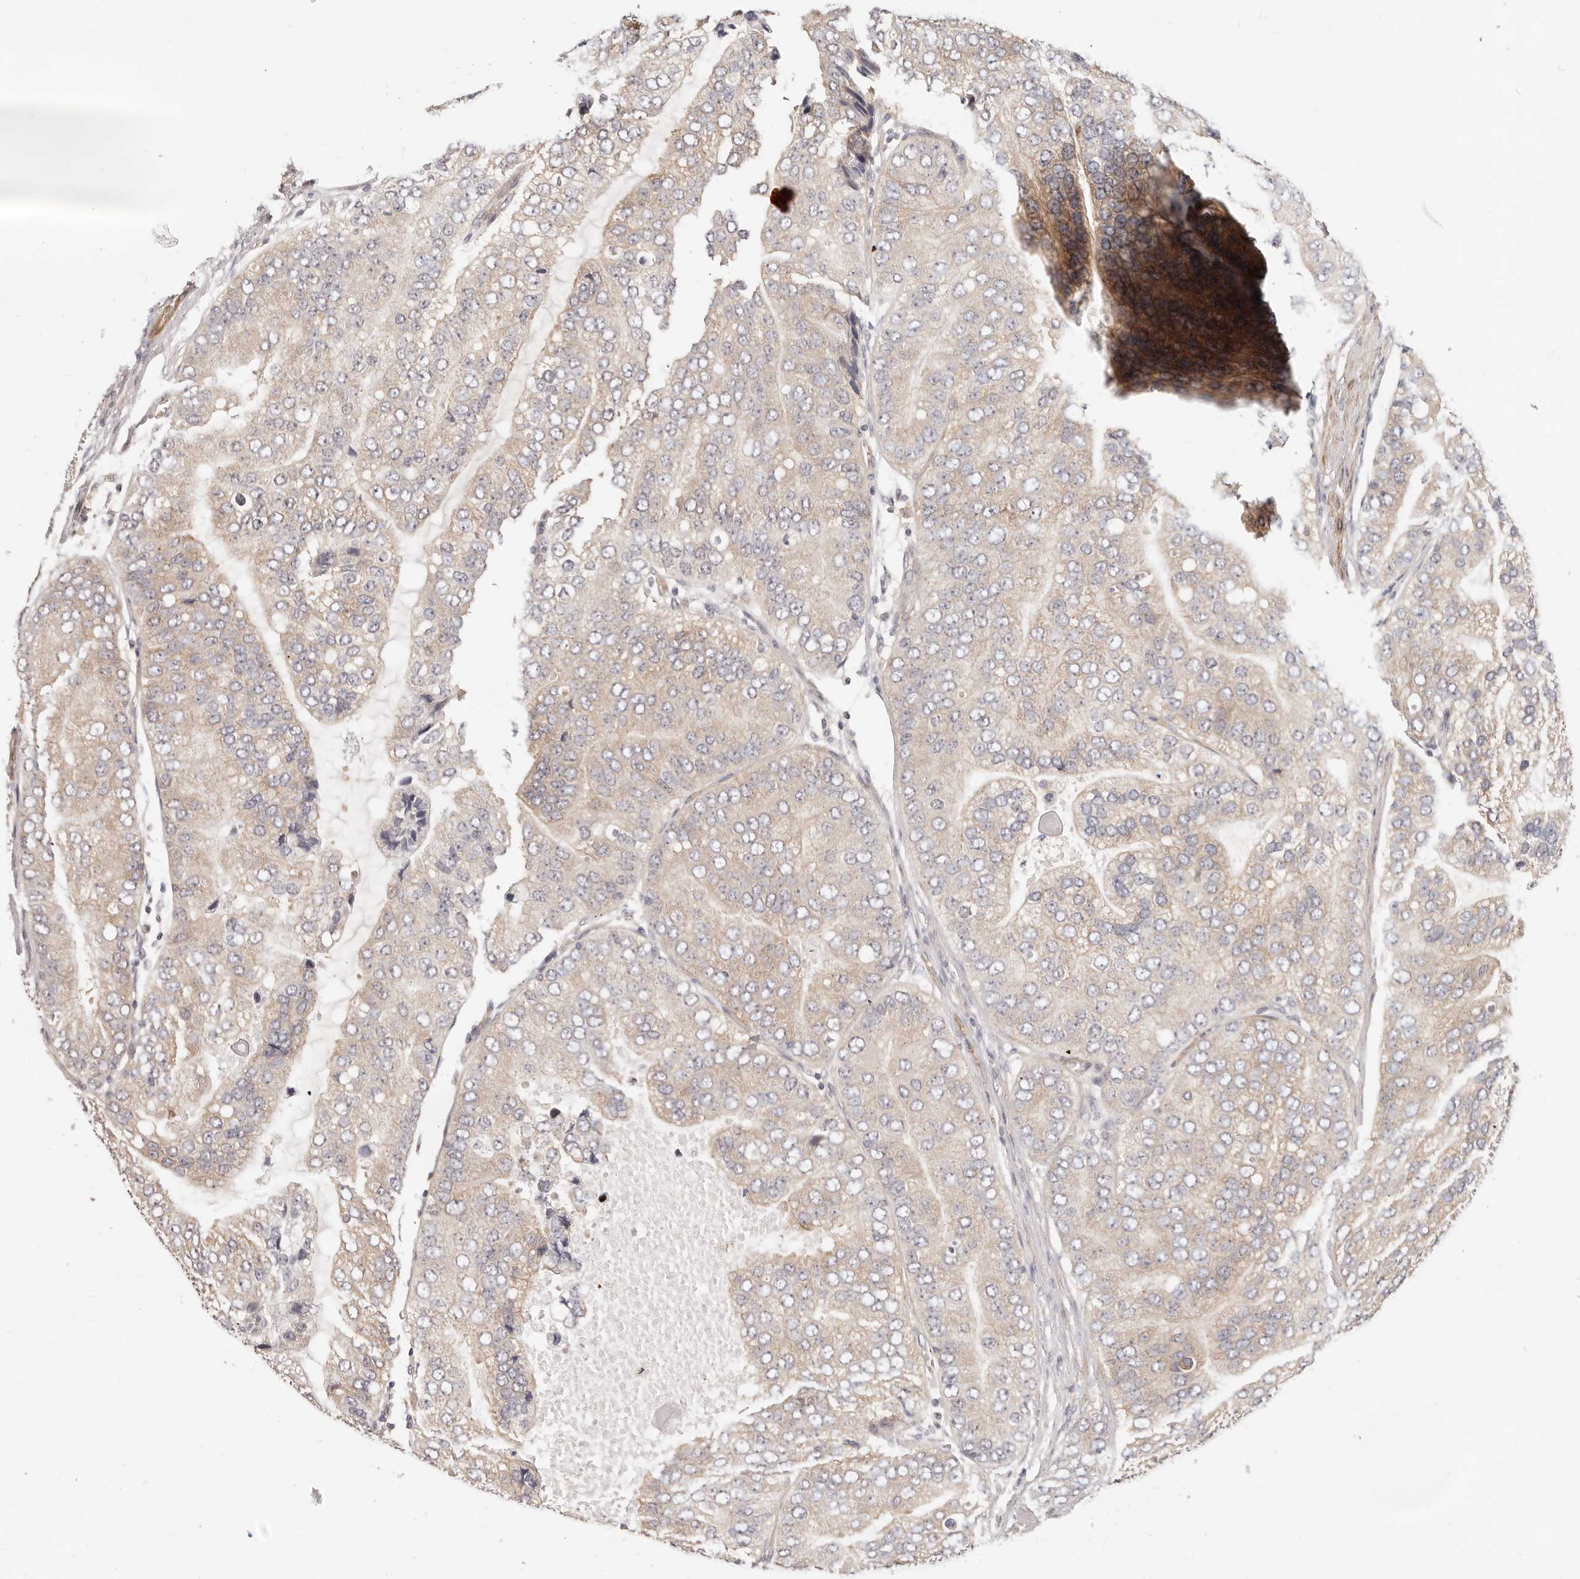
{"staining": {"intensity": "weak", "quantity": "25%-75%", "location": "cytoplasmic/membranous"}, "tissue": "prostate cancer", "cell_type": "Tumor cells", "image_type": "cancer", "snomed": [{"axis": "morphology", "description": "Adenocarcinoma, High grade"}, {"axis": "topography", "description": "Prostate"}], "caption": "An image of prostate high-grade adenocarcinoma stained for a protein displays weak cytoplasmic/membranous brown staining in tumor cells.", "gene": "ZRANB1", "patient": {"sex": "male", "age": 70}}